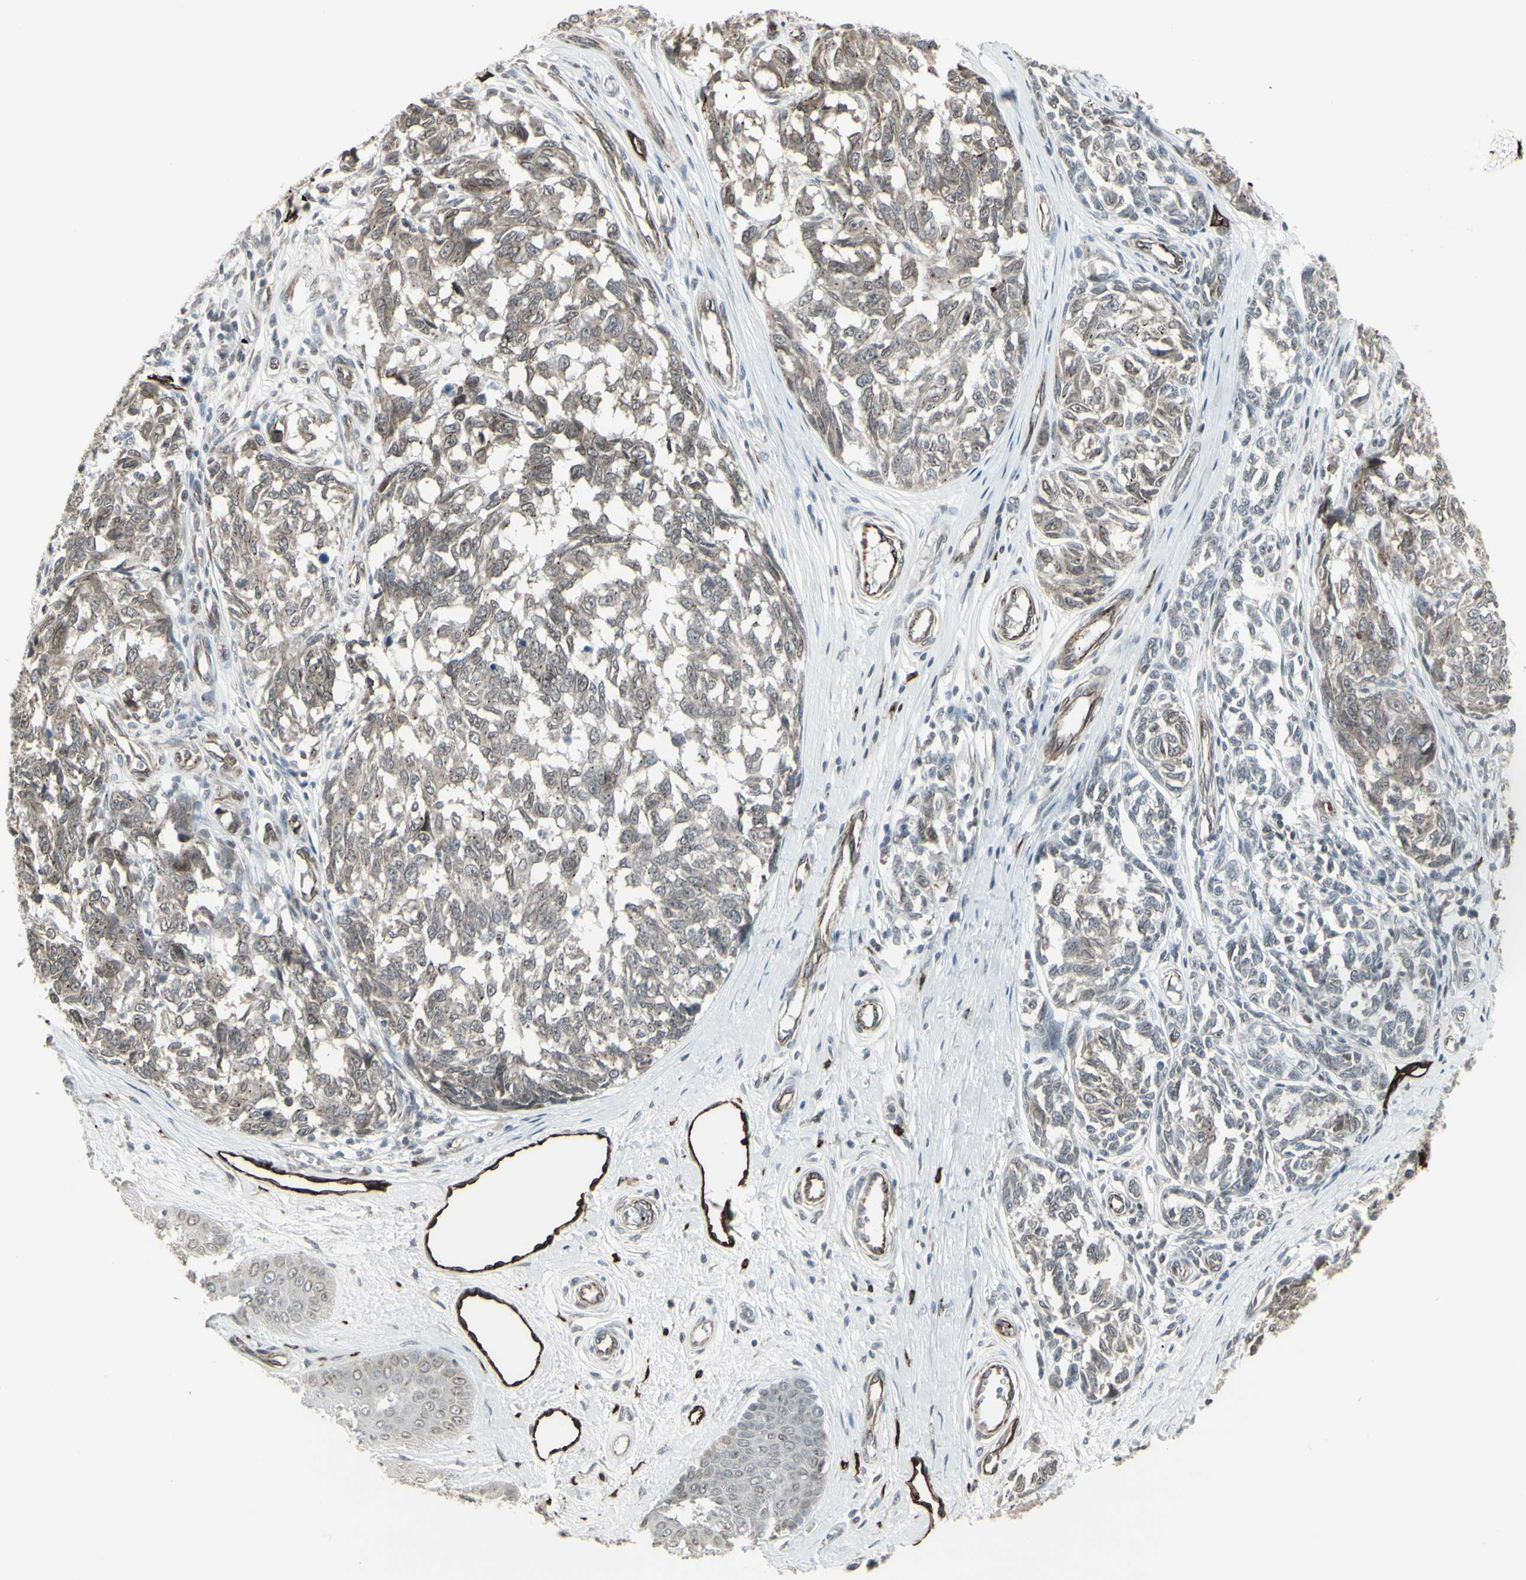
{"staining": {"intensity": "weak", "quantity": ">75%", "location": "cytoplasmic/membranous"}, "tissue": "melanoma", "cell_type": "Tumor cells", "image_type": "cancer", "snomed": [{"axis": "morphology", "description": "Malignant melanoma, NOS"}, {"axis": "topography", "description": "Skin"}], "caption": "A micrograph of malignant melanoma stained for a protein reveals weak cytoplasmic/membranous brown staining in tumor cells.", "gene": "DTX3L", "patient": {"sex": "female", "age": 64}}